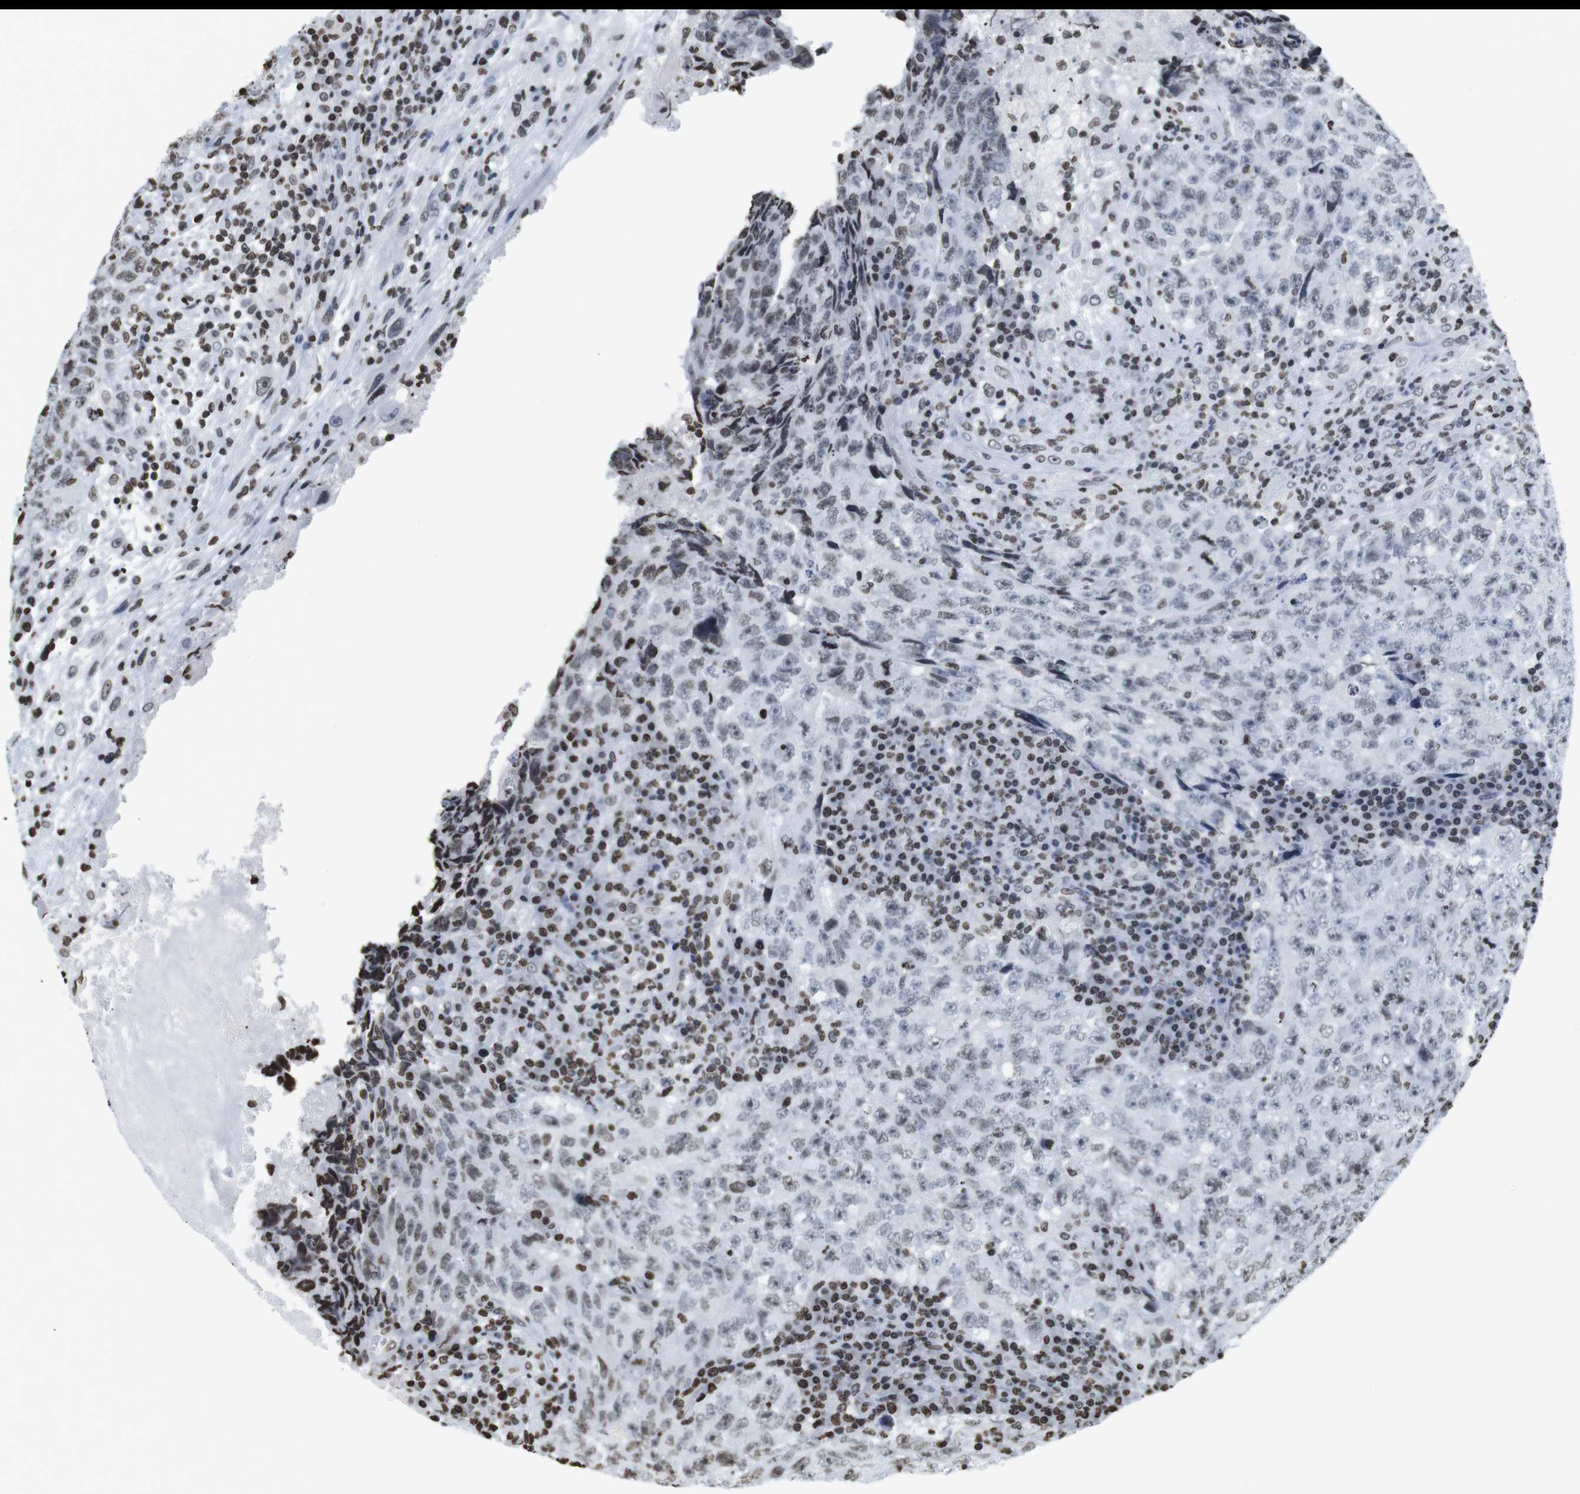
{"staining": {"intensity": "weak", "quantity": "<25%", "location": "nuclear"}, "tissue": "testis cancer", "cell_type": "Tumor cells", "image_type": "cancer", "snomed": [{"axis": "morphology", "description": "Necrosis, NOS"}, {"axis": "morphology", "description": "Carcinoma, Embryonal, NOS"}, {"axis": "topography", "description": "Testis"}], "caption": "IHC photomicrograph of neoplastic tissue: human embryonal carcinoma (testis) stained with DAB (3,3'-diaminobenzidine) displays no significant protein positivity in tumor cells.", "gene": "BSX", "patient": {"sex": "male", "age": 19}}